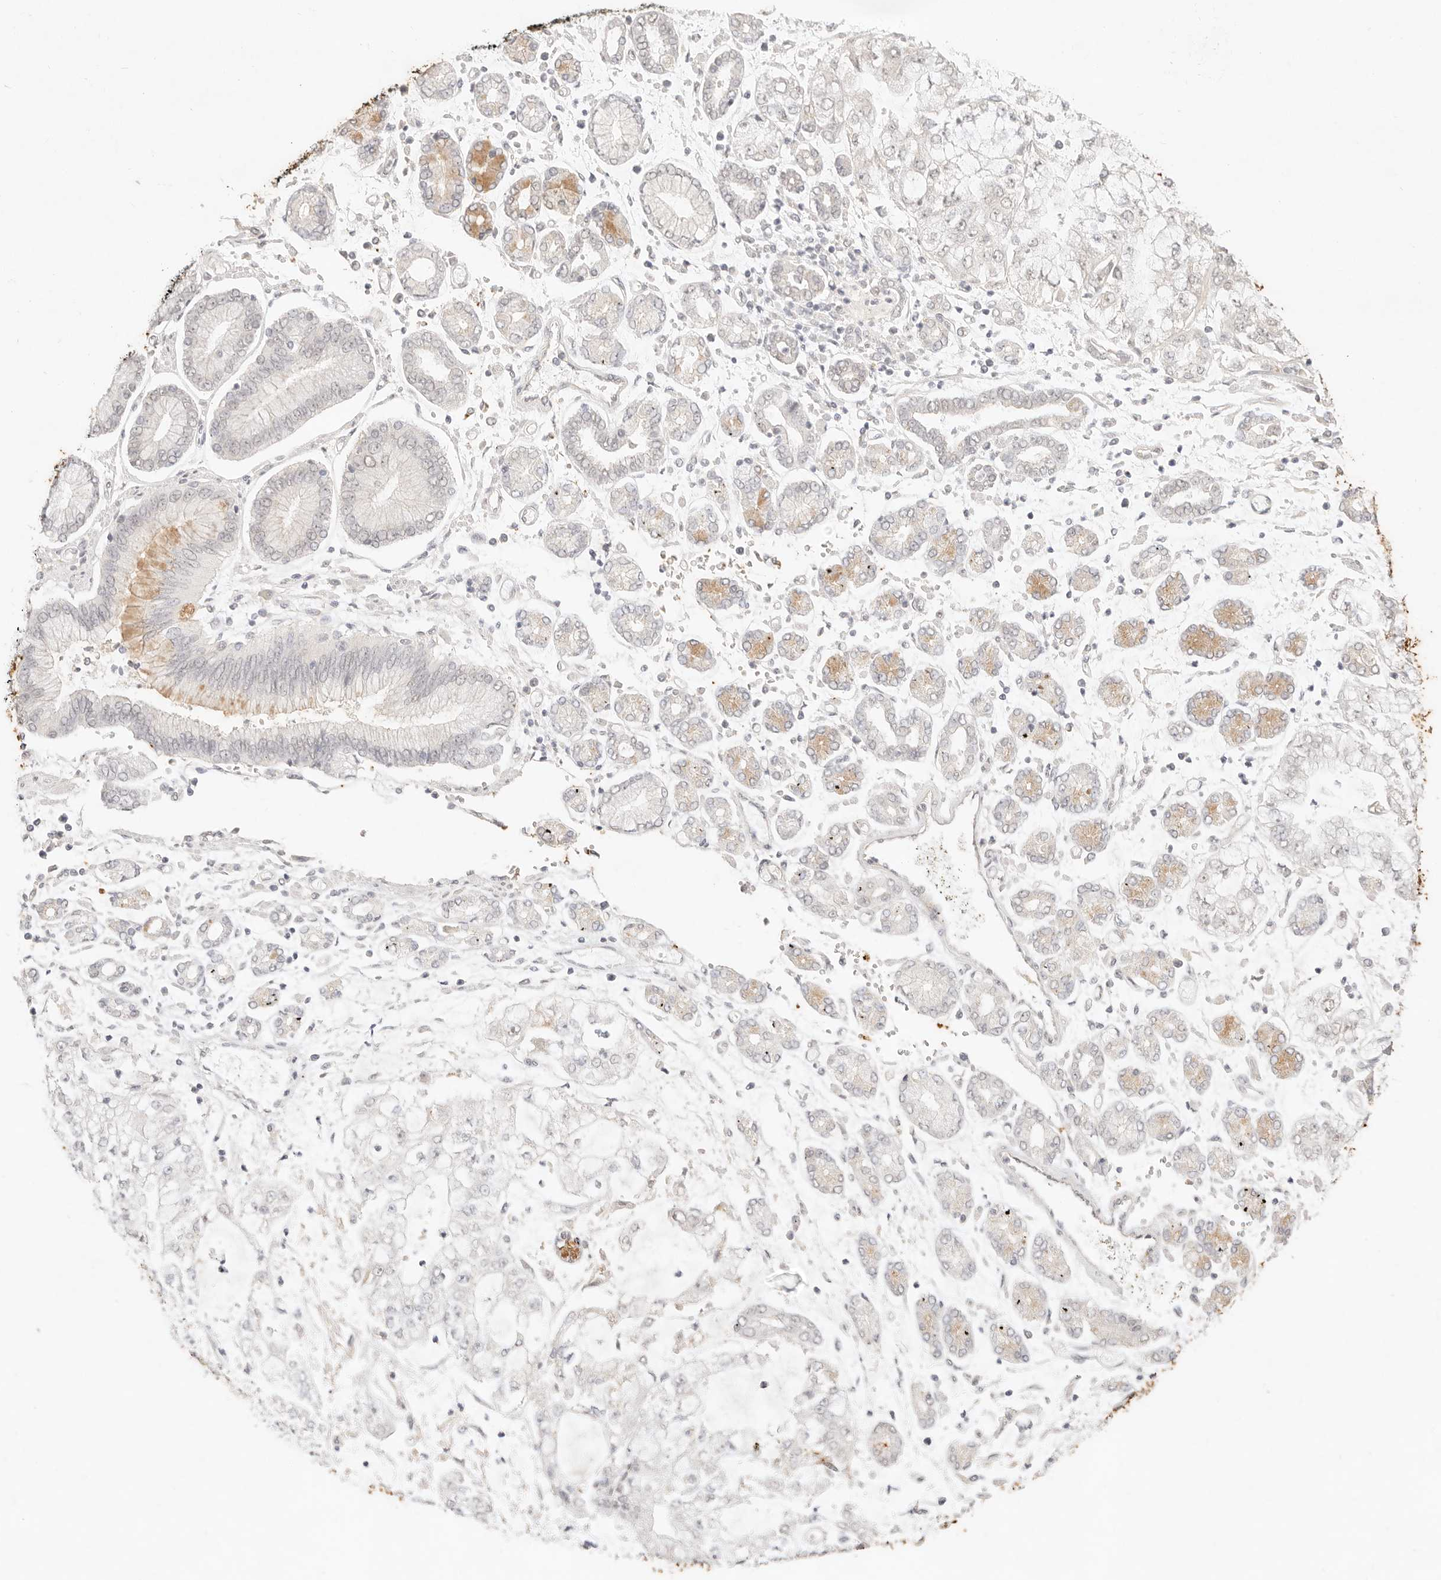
{"staining": {"intensity": "moderate", "quantity": "<25%", "location": "cytoplasmic/membranous"}, "tissue": "stomach cancer", "cell_type": "Tumor cells", "image_type": "cancer", "snomed": [{"axis": "morphology", "description": "Adenocarcinoma, NOS"}, {"axis": "topography", "description": "Stomach"}], "caption": "Protein staining of stomach cancer tissue exhibits moderate cytoplasmic/membranous expression in approximately <25% of tumor cells.", "gene": "GPR156", "patient": {"sex": "male", "age": 76}}